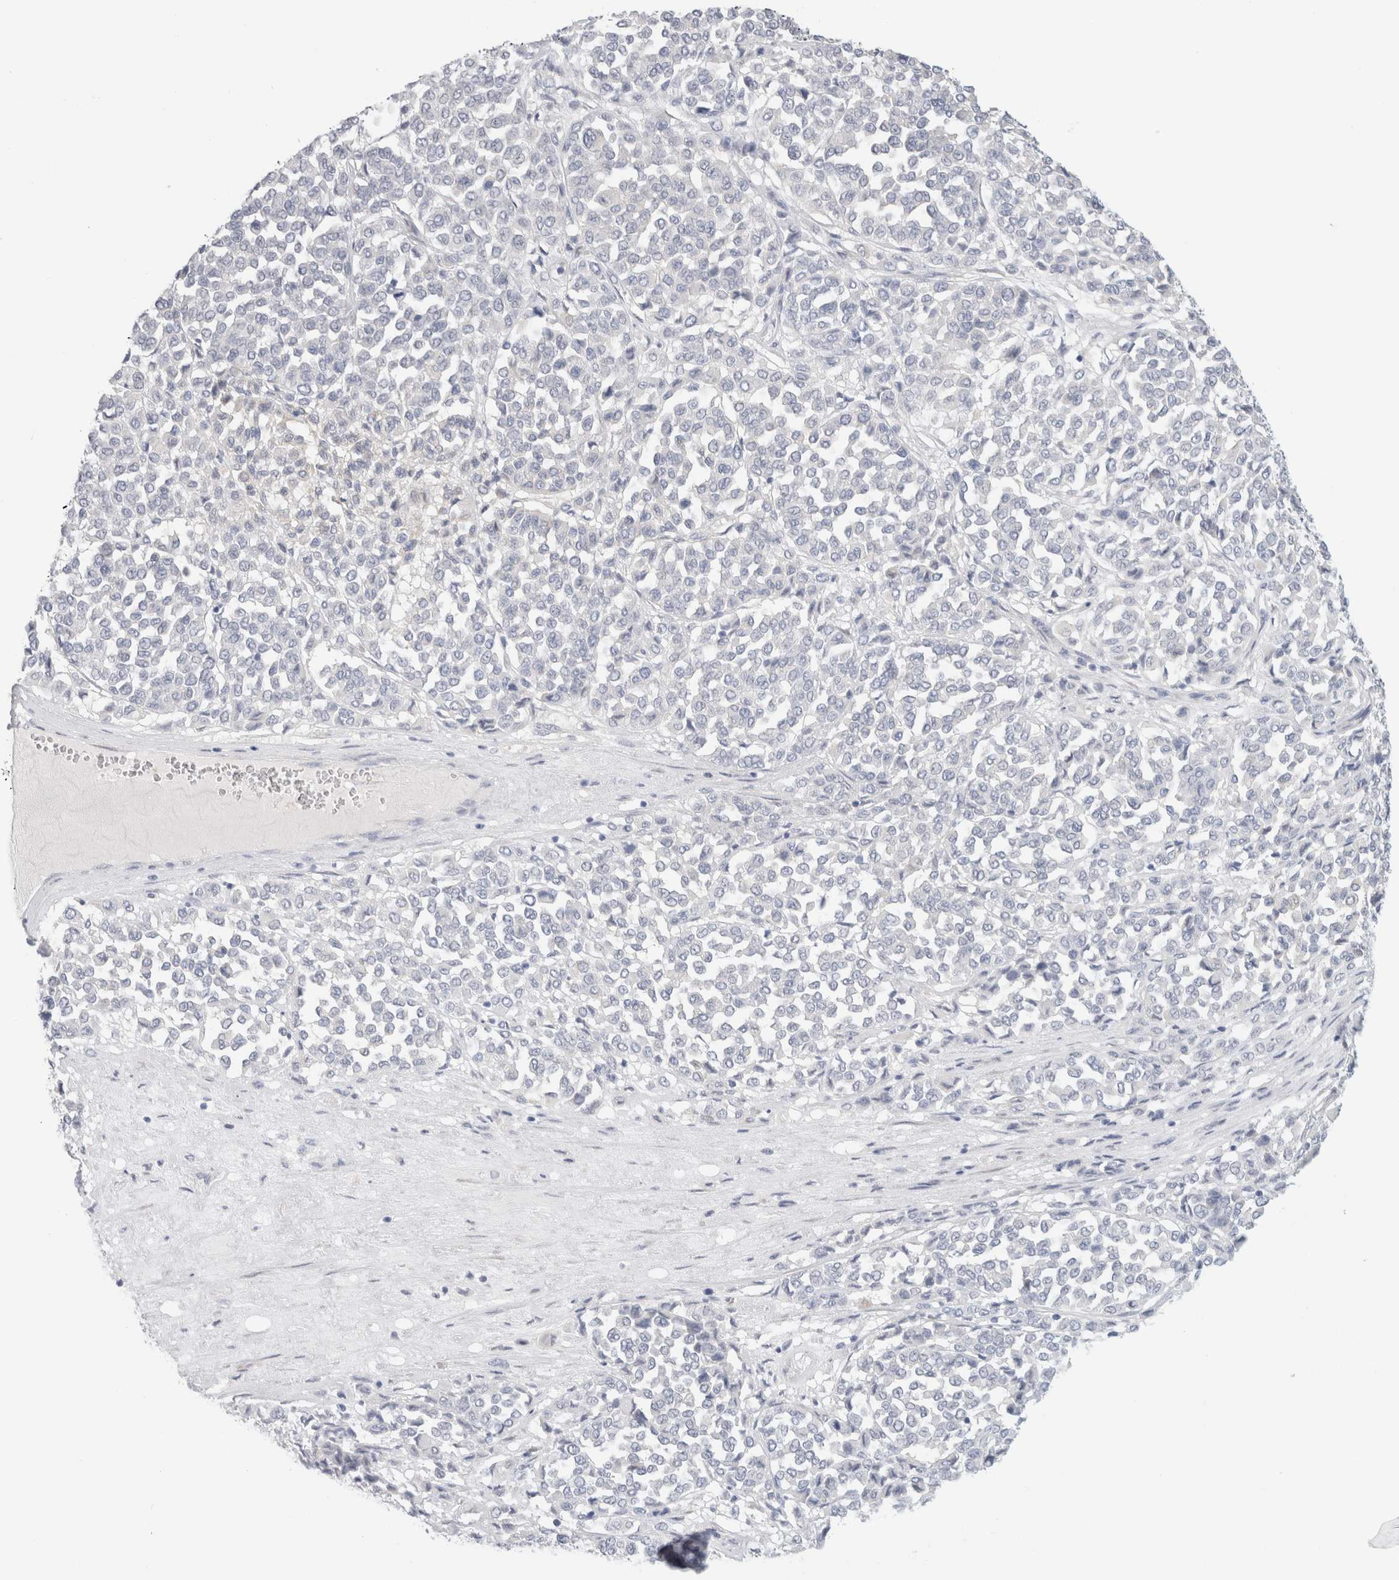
{"staining": {"intensity": "negative", "quantity": "none", "location": "none"}, "tissue": "melanoma", "cell_type": "Tumor cells", "image_type": "cancer", "snomed": [{"axis": "morphology", "description": "Malignant melanoma, Metastatic site"}, {"axis": "topography", "description": "Pancreas"}], "caption": "The photomicrograph shows no significant expression in tumor cells of melanoma.", "gene": "RTN4", "patient": {"sex": "female", "age": 30}}